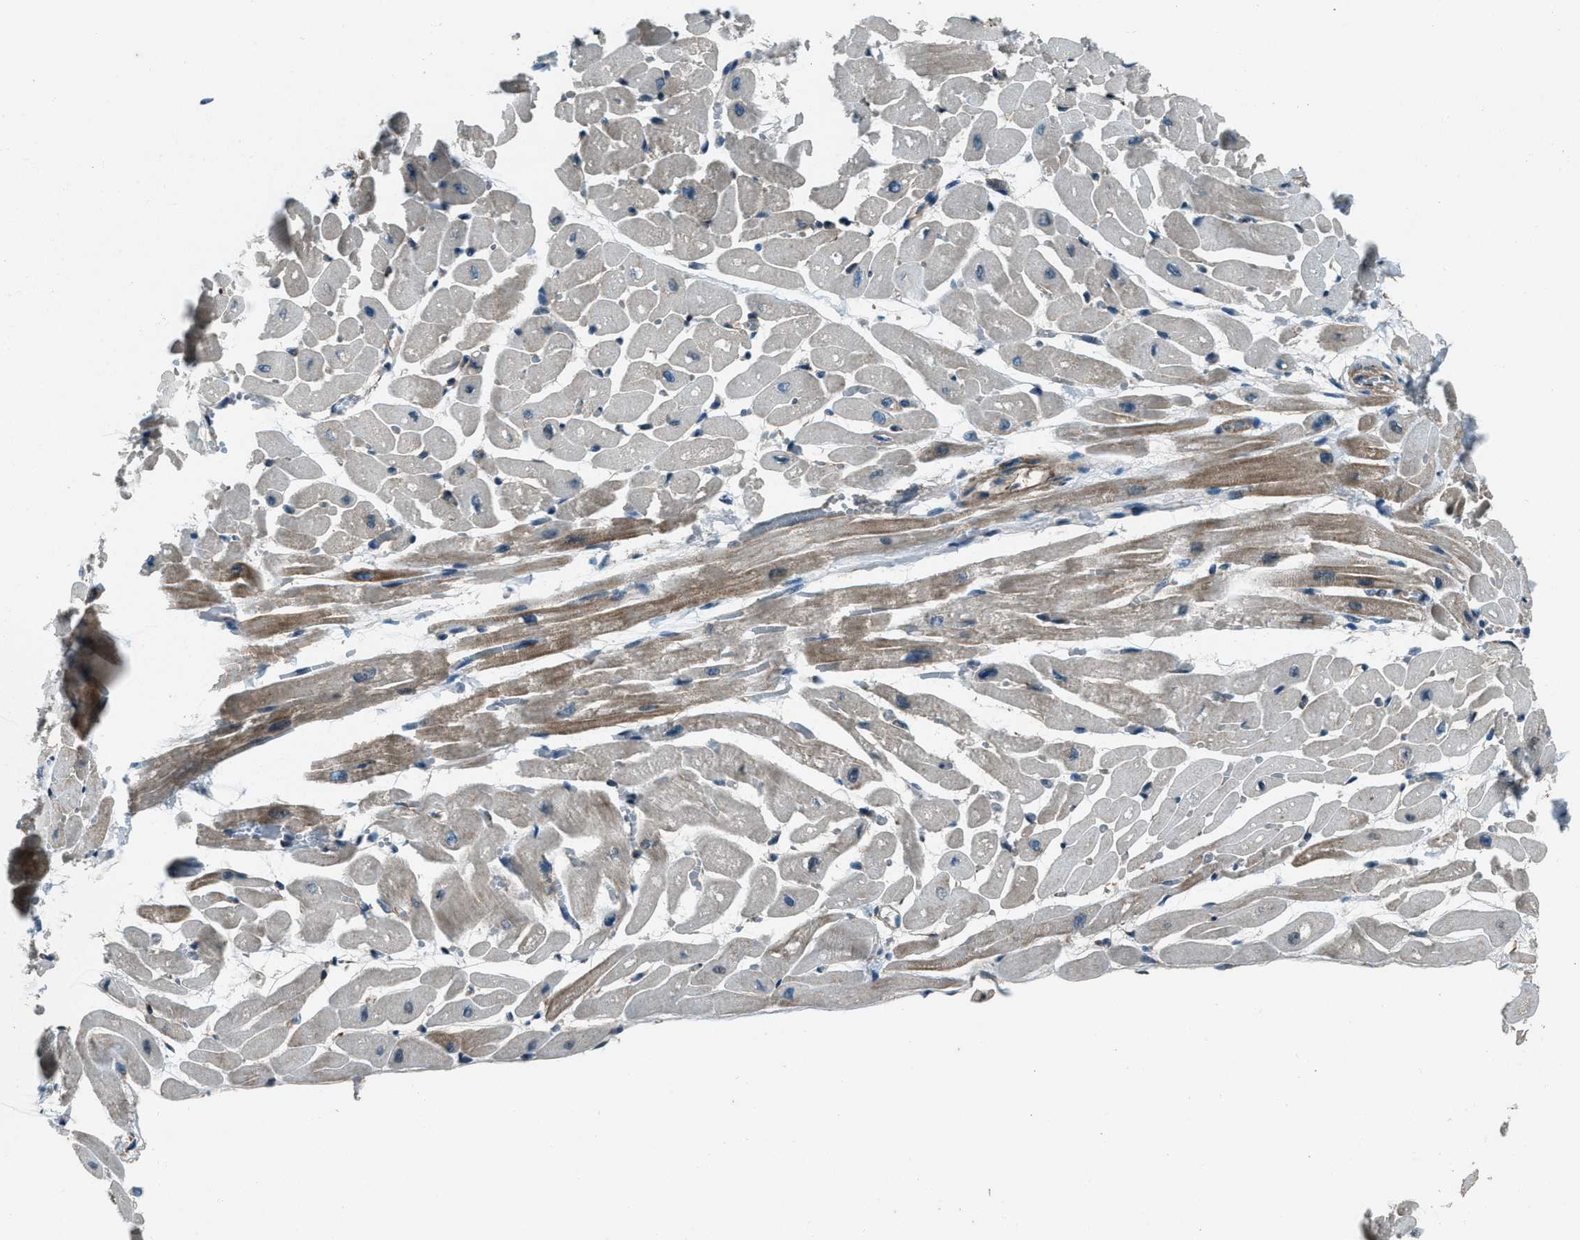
{"staining": {"intensity": "moderate", "quantity": "25%-75%", "location": "cytoplasmic/membranous"}, "tissue": "heart muscle", "cell_type": "Cardiomyocytes", "image_type": "normal", "snomed": [{"axis": "morphology", "description": "Normal tissue, NOS"}, {"axis": "topography", "description": "Heart"}], "caption": "IHC (DAB) staining of benign human heart muscle displays moderate cytoplasmic/membranous protein expression in approximately 25%-75% of cardiomyocytes. Nuclei are stained in blue.", "gene": "SVIL", "patient": {"sex": "male", "age": 45}}